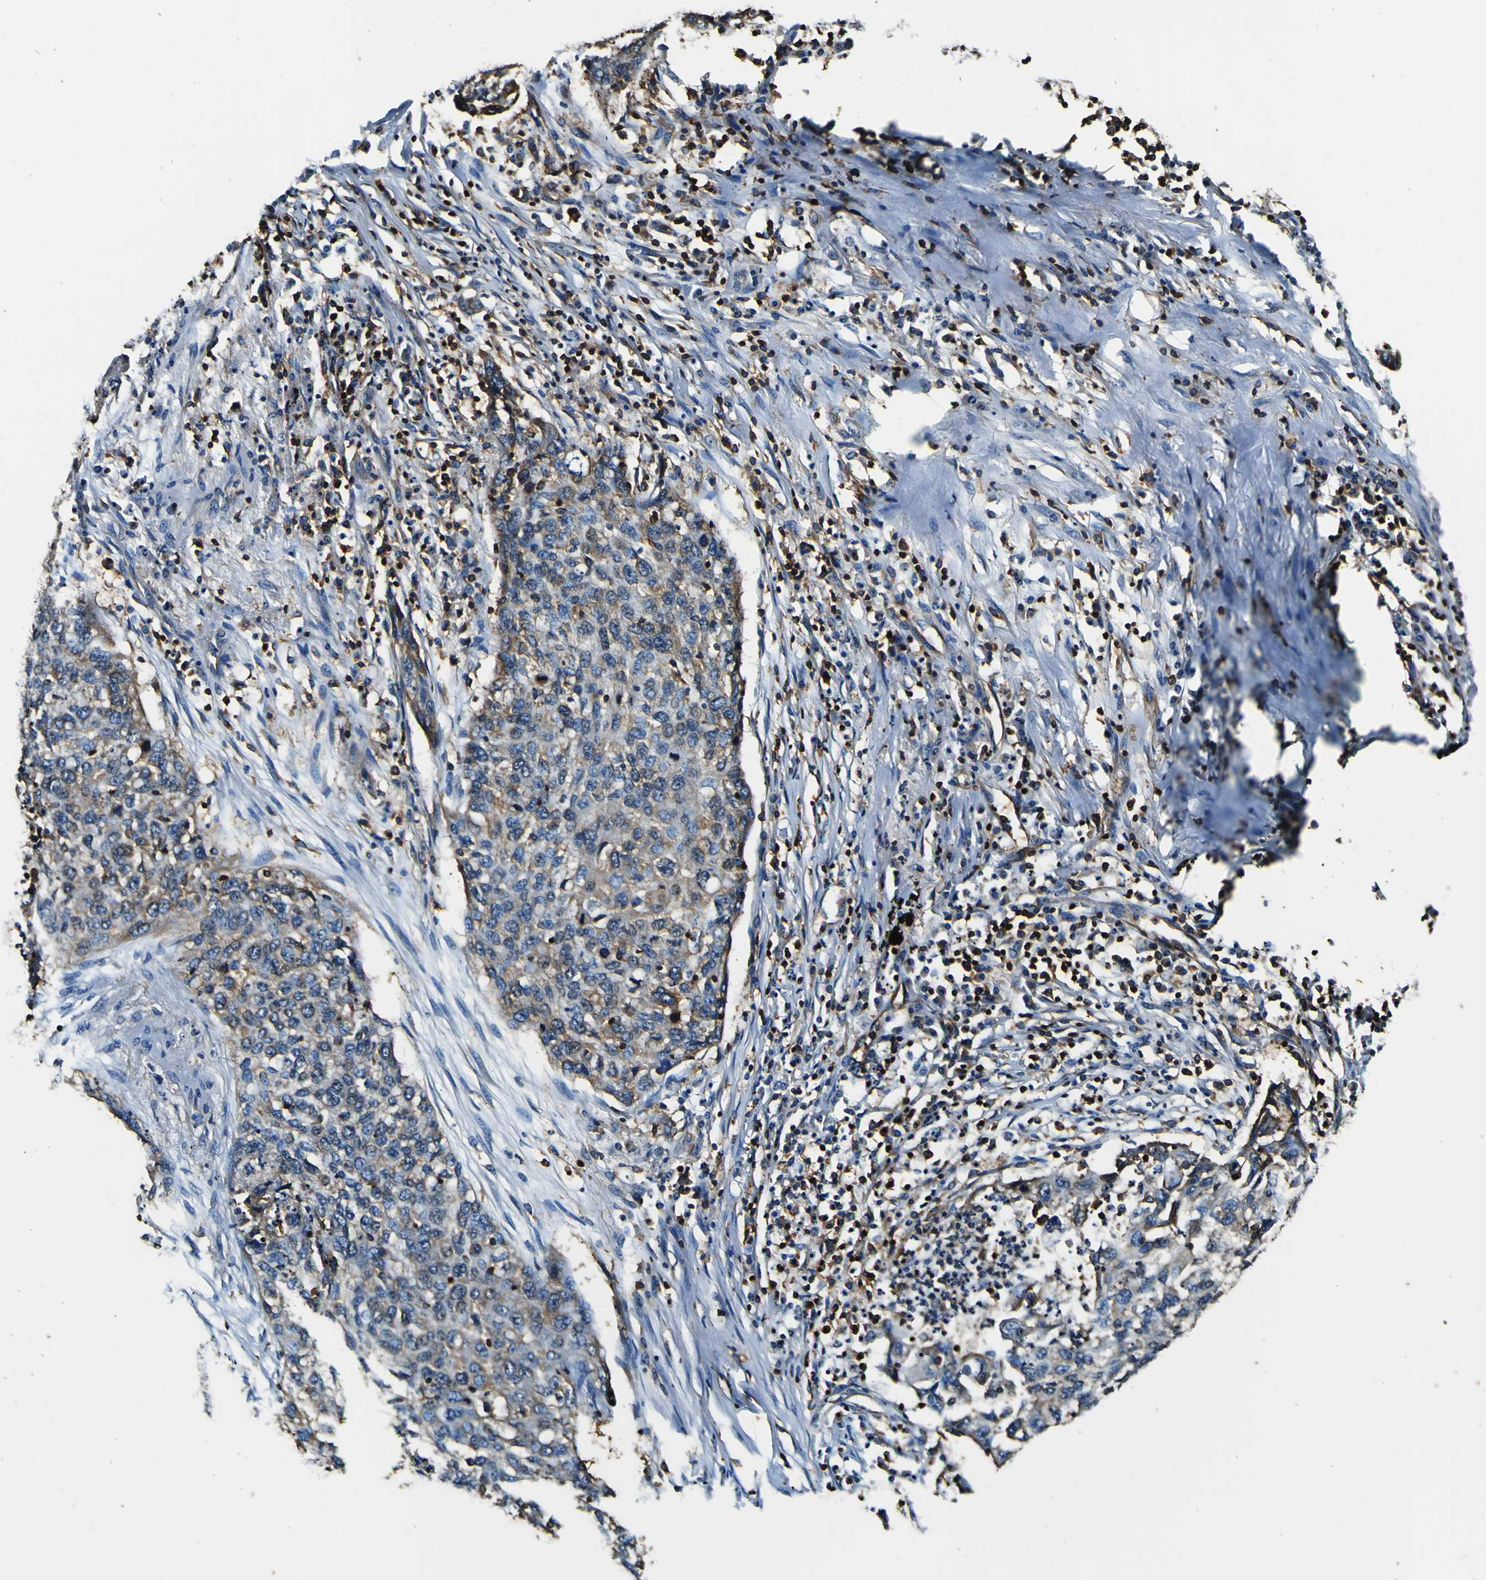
{"staining": {"intensity": "weak", "quantity": ">75%", "location": "cytoplasmic/membranous"}, "tissue": "lung cancer", "cell_type": "Tumor cells", "image_type": "cancer", "snomed": [{"axis": "morphology", "description": "Squamous cell carcinoma, NOS"}, {"axis": "topography", "description": "Lung"}], "caption": "Protein positivity by IHC reveals weak cytoplasmic/membranous expression in about >75% of tumor cells in lung cancer (squamous cell carcinoma).", "gene": "RHOT2", "patient": {"sex": "female", "age": 63}}